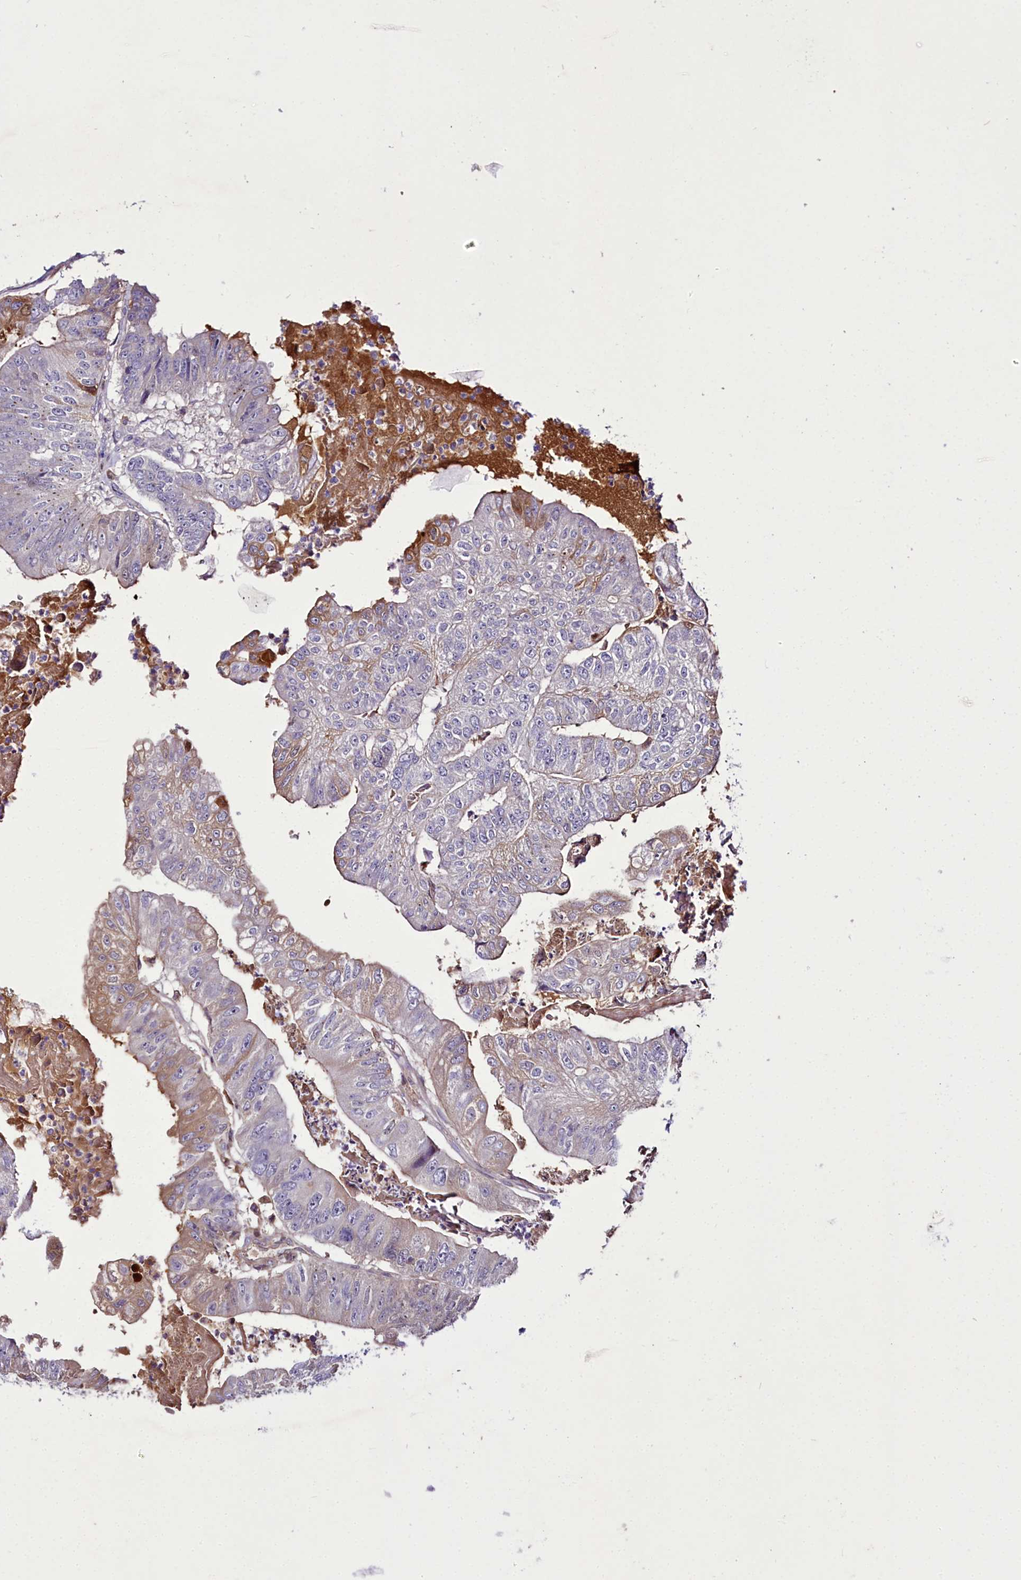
{"staining": {"intensity": "weak", "quantity": "<25%", "location": "cytoplasmic/membranous"}, "tissue": "colorectal cancer", "cell_type": "Tumor cells", "image_type": "cancer", "snomed": [{"axis": "morphology", "description": "Adenocarcinoma, NOS"}, {"axis": "topography", "description": "Colon"}], "caption": "Tumor cells are negative for brown protein staining in colorectal cancer (adenocarcinoma).", "gene": "PPP1R32", "patient": {"sex": "female", "age": 67}}